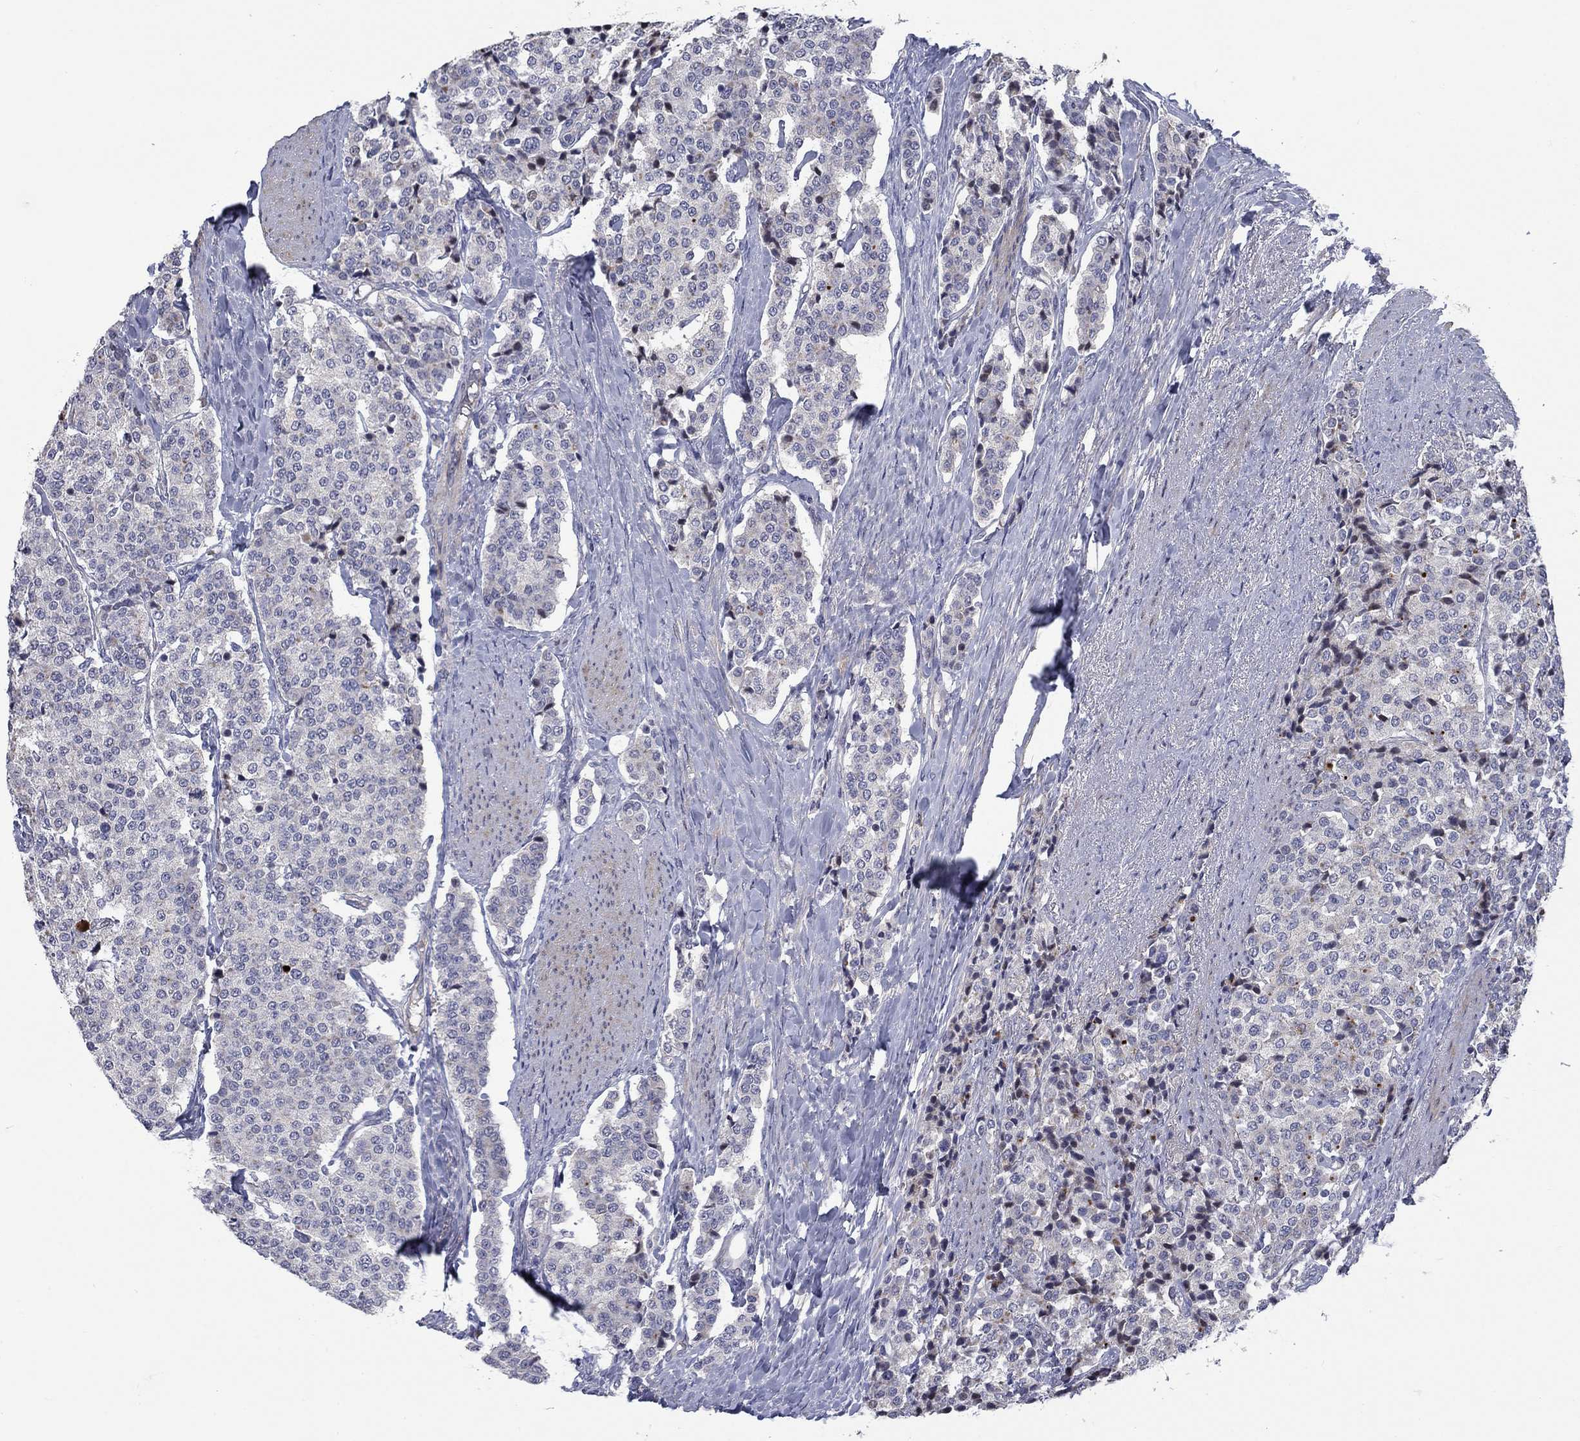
{"staining": {"intensity": "negative", "quantity": "none", "location": "none"}, "tissue": "carcinoid", "cell_type": "Tumor cells", "image_type": "cancer", "snomed": [{"axis": "morphology", "description": "Carcinoid, malignant, NOS"}, {"axis": "topography", "description": "Small intestine"}], "caption": "Immunohistochemistry of malignant carcinoid reveals no expression in tumor cells.", "gene": "SLC1A1", "patient": {"sex": "female", "age": 58}}